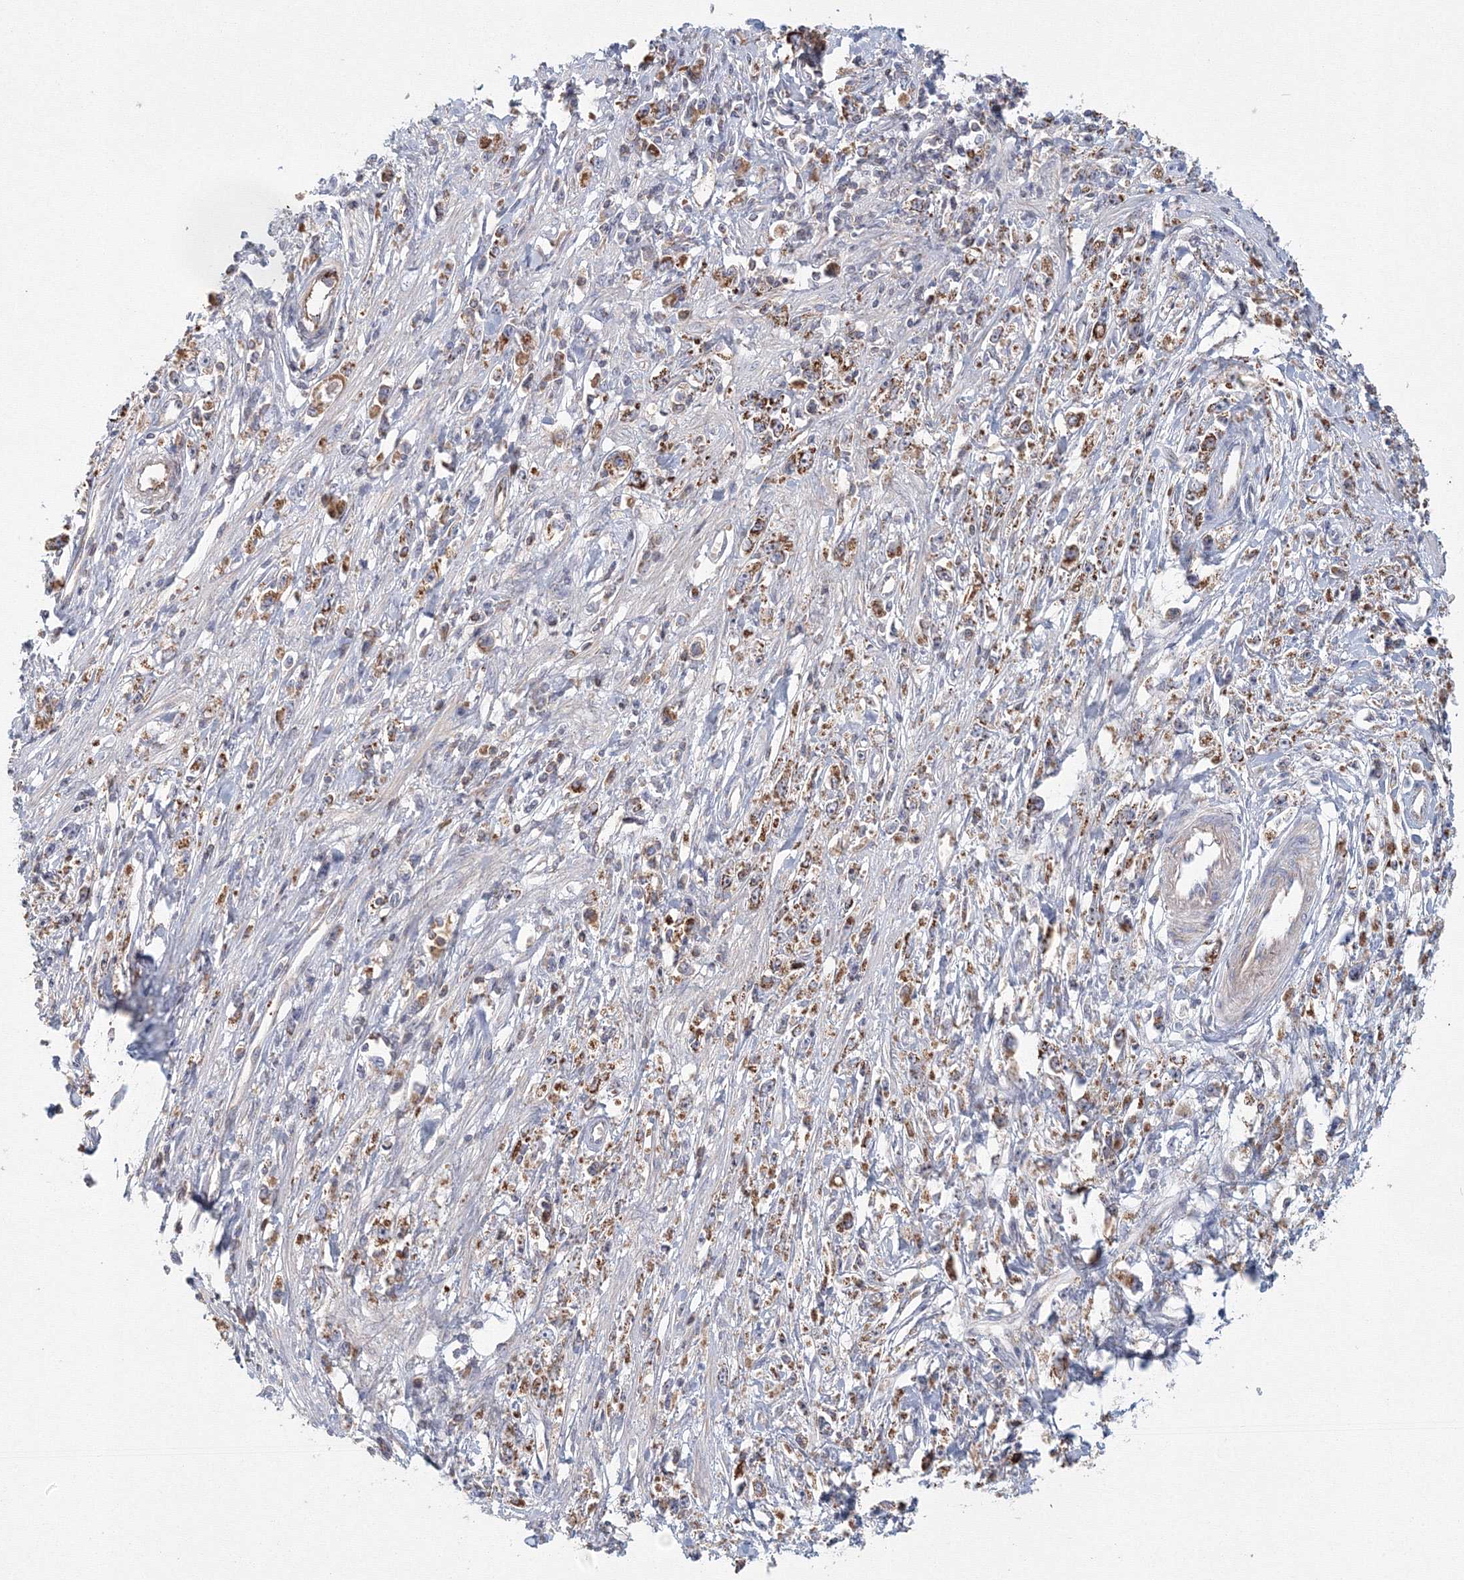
{"staining": {"intensity": "moderate", "quantity": ">75%", "location": "cytoplasmic/membranous"}, "tissue": "stomach cancer", "cell_type": "Tumor cells", "image_type": "cancer", "snomed": [{"axis": "morphology", "description": "Adenocarcinoma, NOS"}, {"axis": "topography", "description": "Stomach"}], "caption": "Immunohistochemical staining of human adenocarcinoma (stomach) reveals moderate cytoplasmic/membranous protein expression in about >75% of tumor cells. (DAB (3,3'-diaminobenzidine) IHC, brown staining for protein, blue staining for nuclei).", "gene": "GRPEL1", "patient": {"sex": "female", "age": 59}}